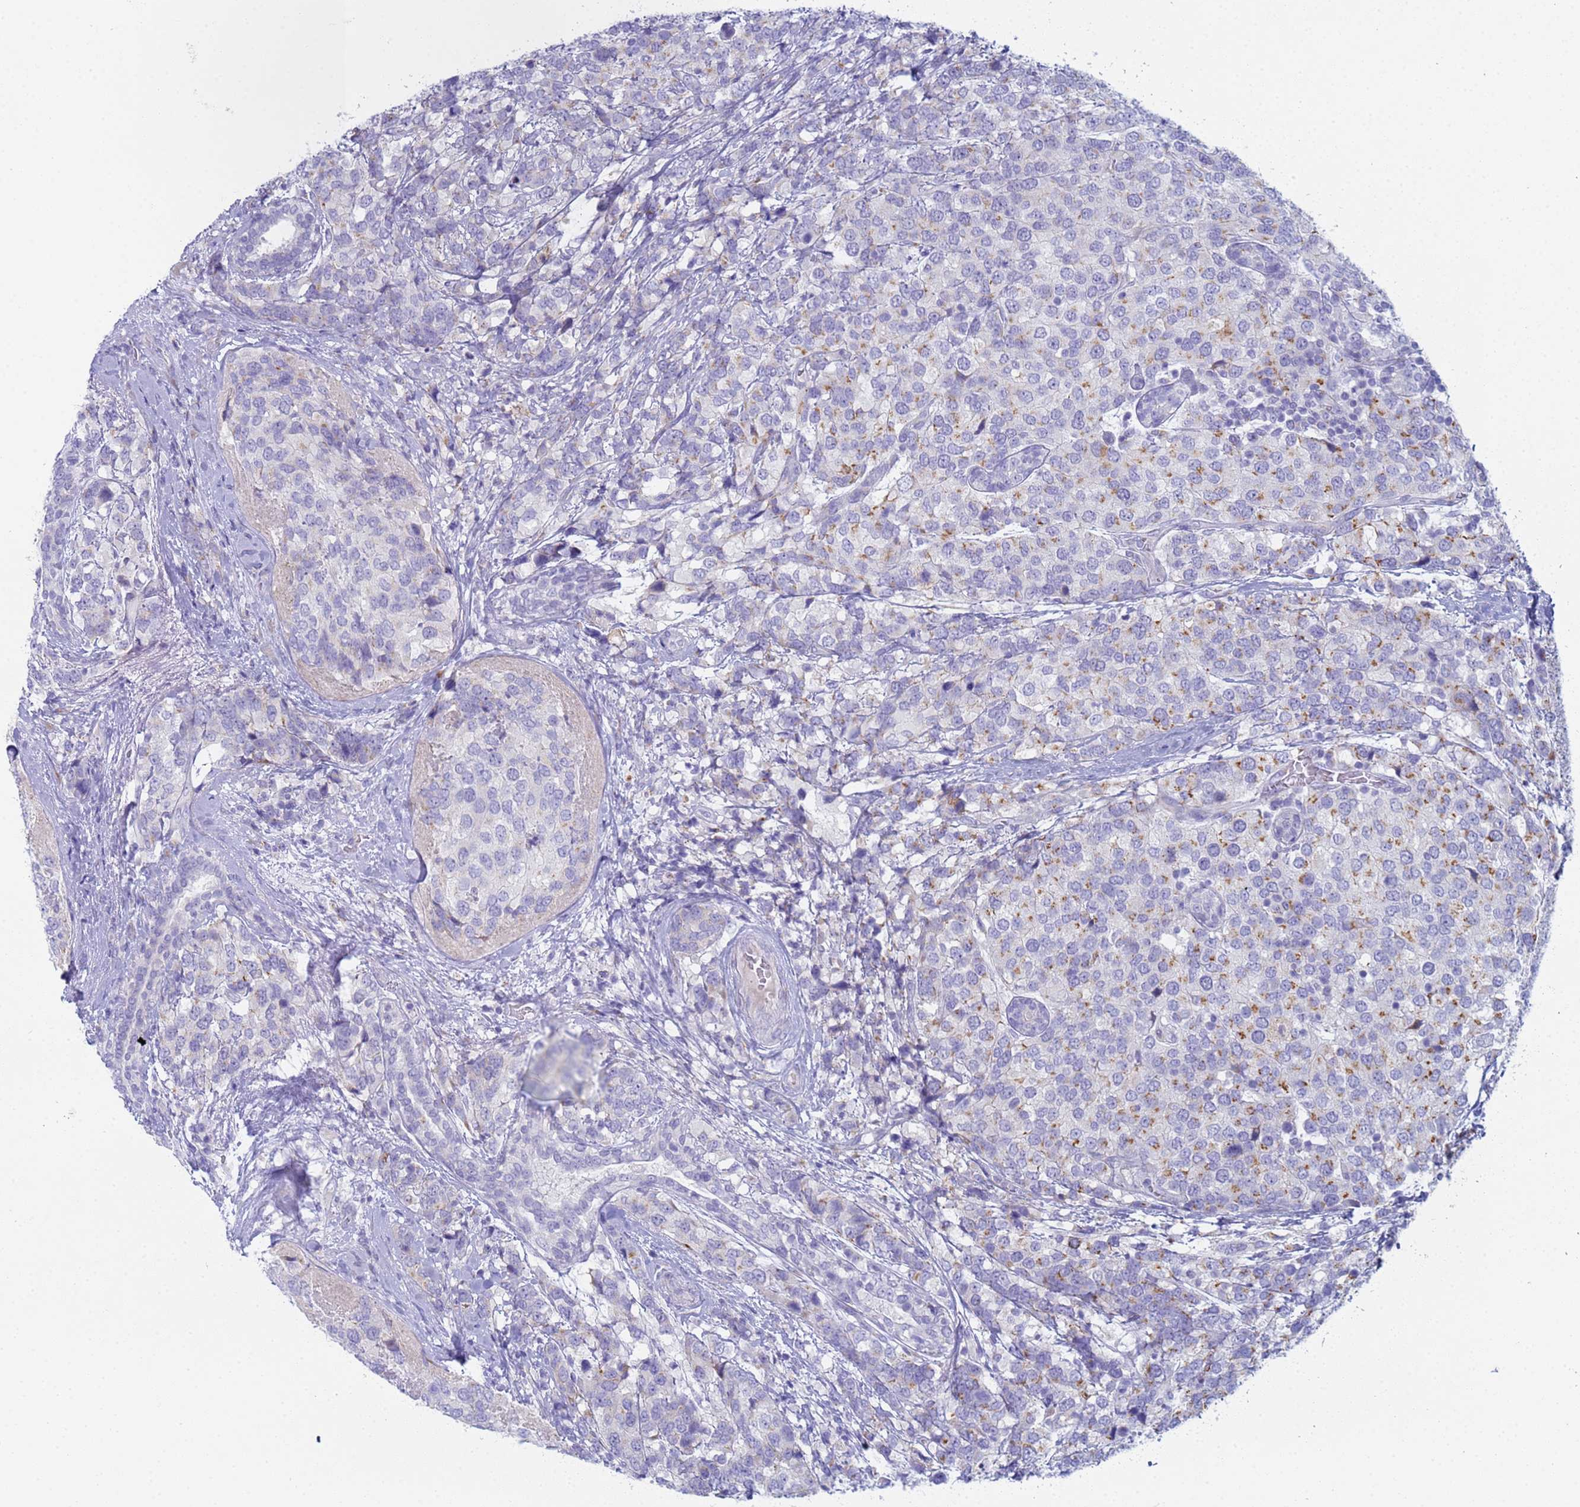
{"staining": {"intensity": "moderate", "quantity": "<25%", "location": "cytoplasmic/membranous"}, "tissue": "breast cancer", "cell_type": "Tumor cells", "image_type": "cancer", "snomed": [{"axis": "morphology", "description": "Lobular carcinoma"}, {"axis": "topography", "description": "Breast"}], "caption": "Moderate cytoplasmic/membranous protein expression is appreciated in approximately <25% of tumor cells in breast lobular carcinoma. Immunohistochemistry stains the protein of interest in brown and the nuclei are stained blue.", "gene": "CR1", "patient": {"sex": "female", "age": 59}}